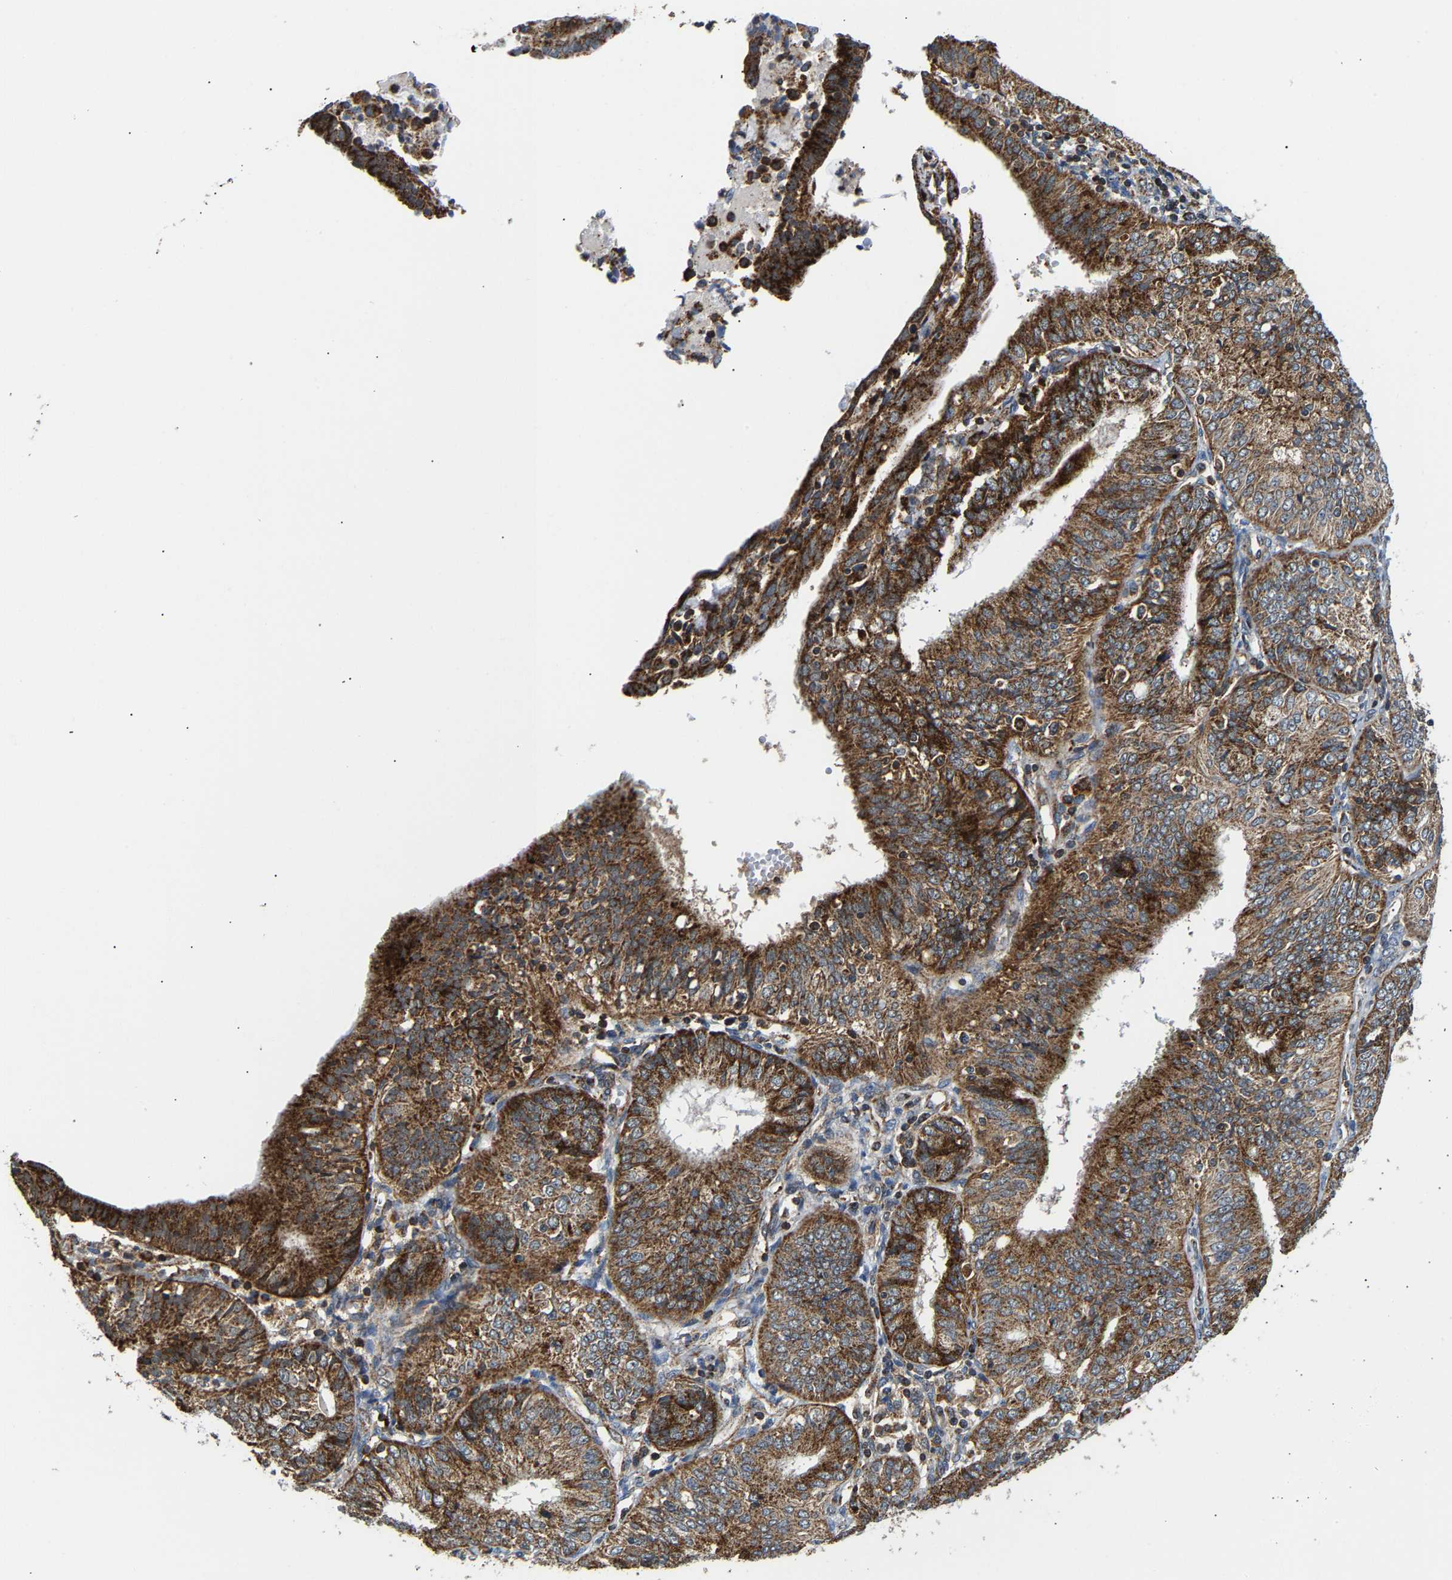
{"staining": {"intensity": "moderate", "quantity": ">75%", "location": "cytoplasmic/membranous"}, "tissue": "endometrial cancer", "cell_type": "Tumor cells", "image_type": "cancer", "snomed": [{"axis": "morphology", "description": "Adenocarcinoma, NOS"}, {"axis": "topography", "description": "Endometrium"}], "caption": "Adenocarcinoma (endometrial) tissue reveals moderate cytoplasmic/membranous expression in about >75% of tumor cells, visualized by immunohistochemistry.", "gene": "GIMAP7", "patient": {"sex": "female", "age": 58}}